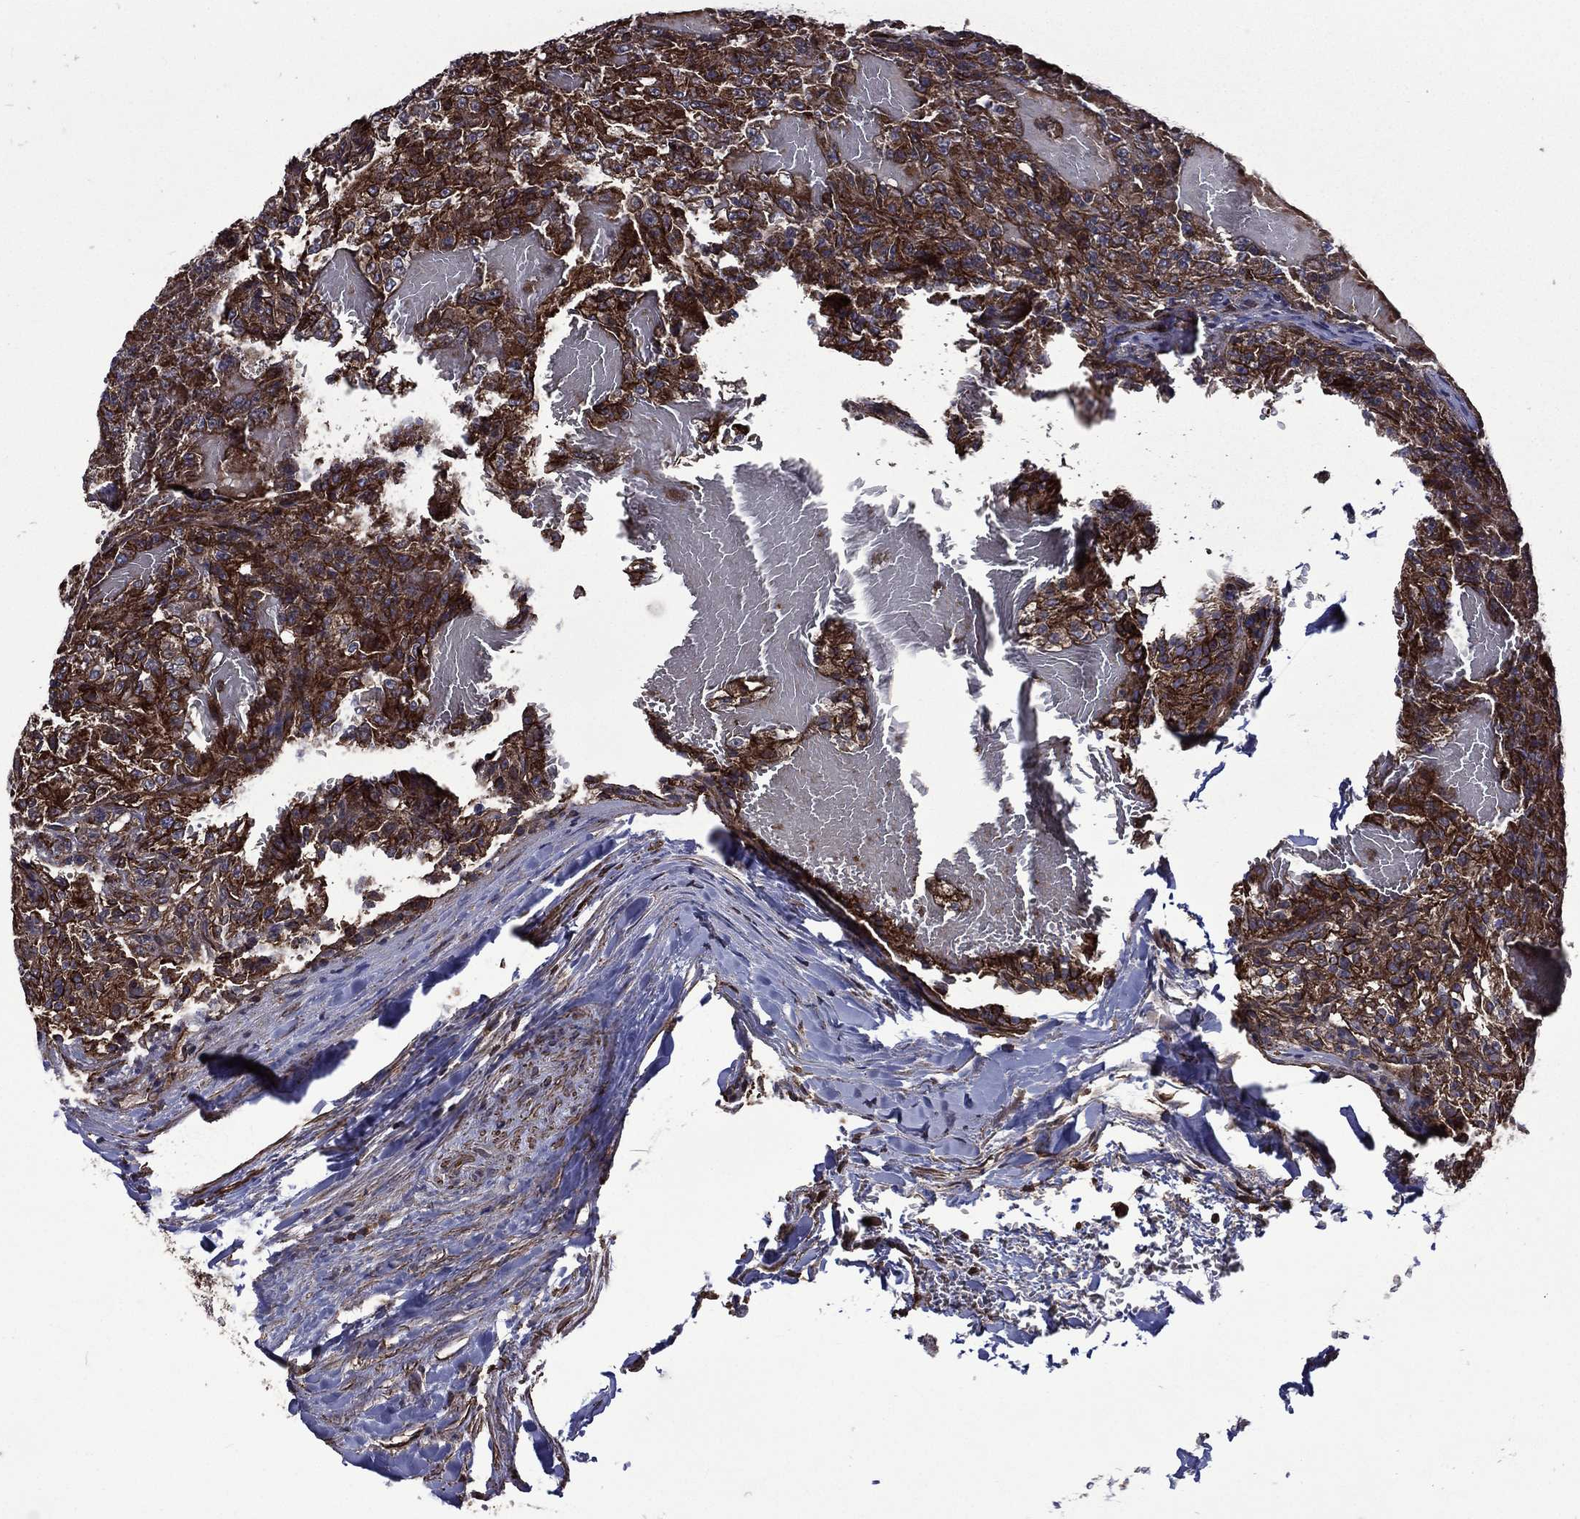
{"staining": {"intensity": "strong", "quantity": ">75%", "location": "cytoplasmic/membranous"}, "tissue": "renal cancer", "cell_type": "Tumor cells", "image_type": "cancer", "snomed": [{"axis": "morphology", "description": "Adenocarcinoma, NOS"}, {"axis": "topography", "description": "Kidney"}], "caption": "The photomicrograph displays immunohistochemical staining of renal cancer. There is strong cytoplasmic/membranous staining is appreciated in approximately >75% of tumor cells.", "gene": "PLPP3", "patient": {"sex": "female", "age": 63}}